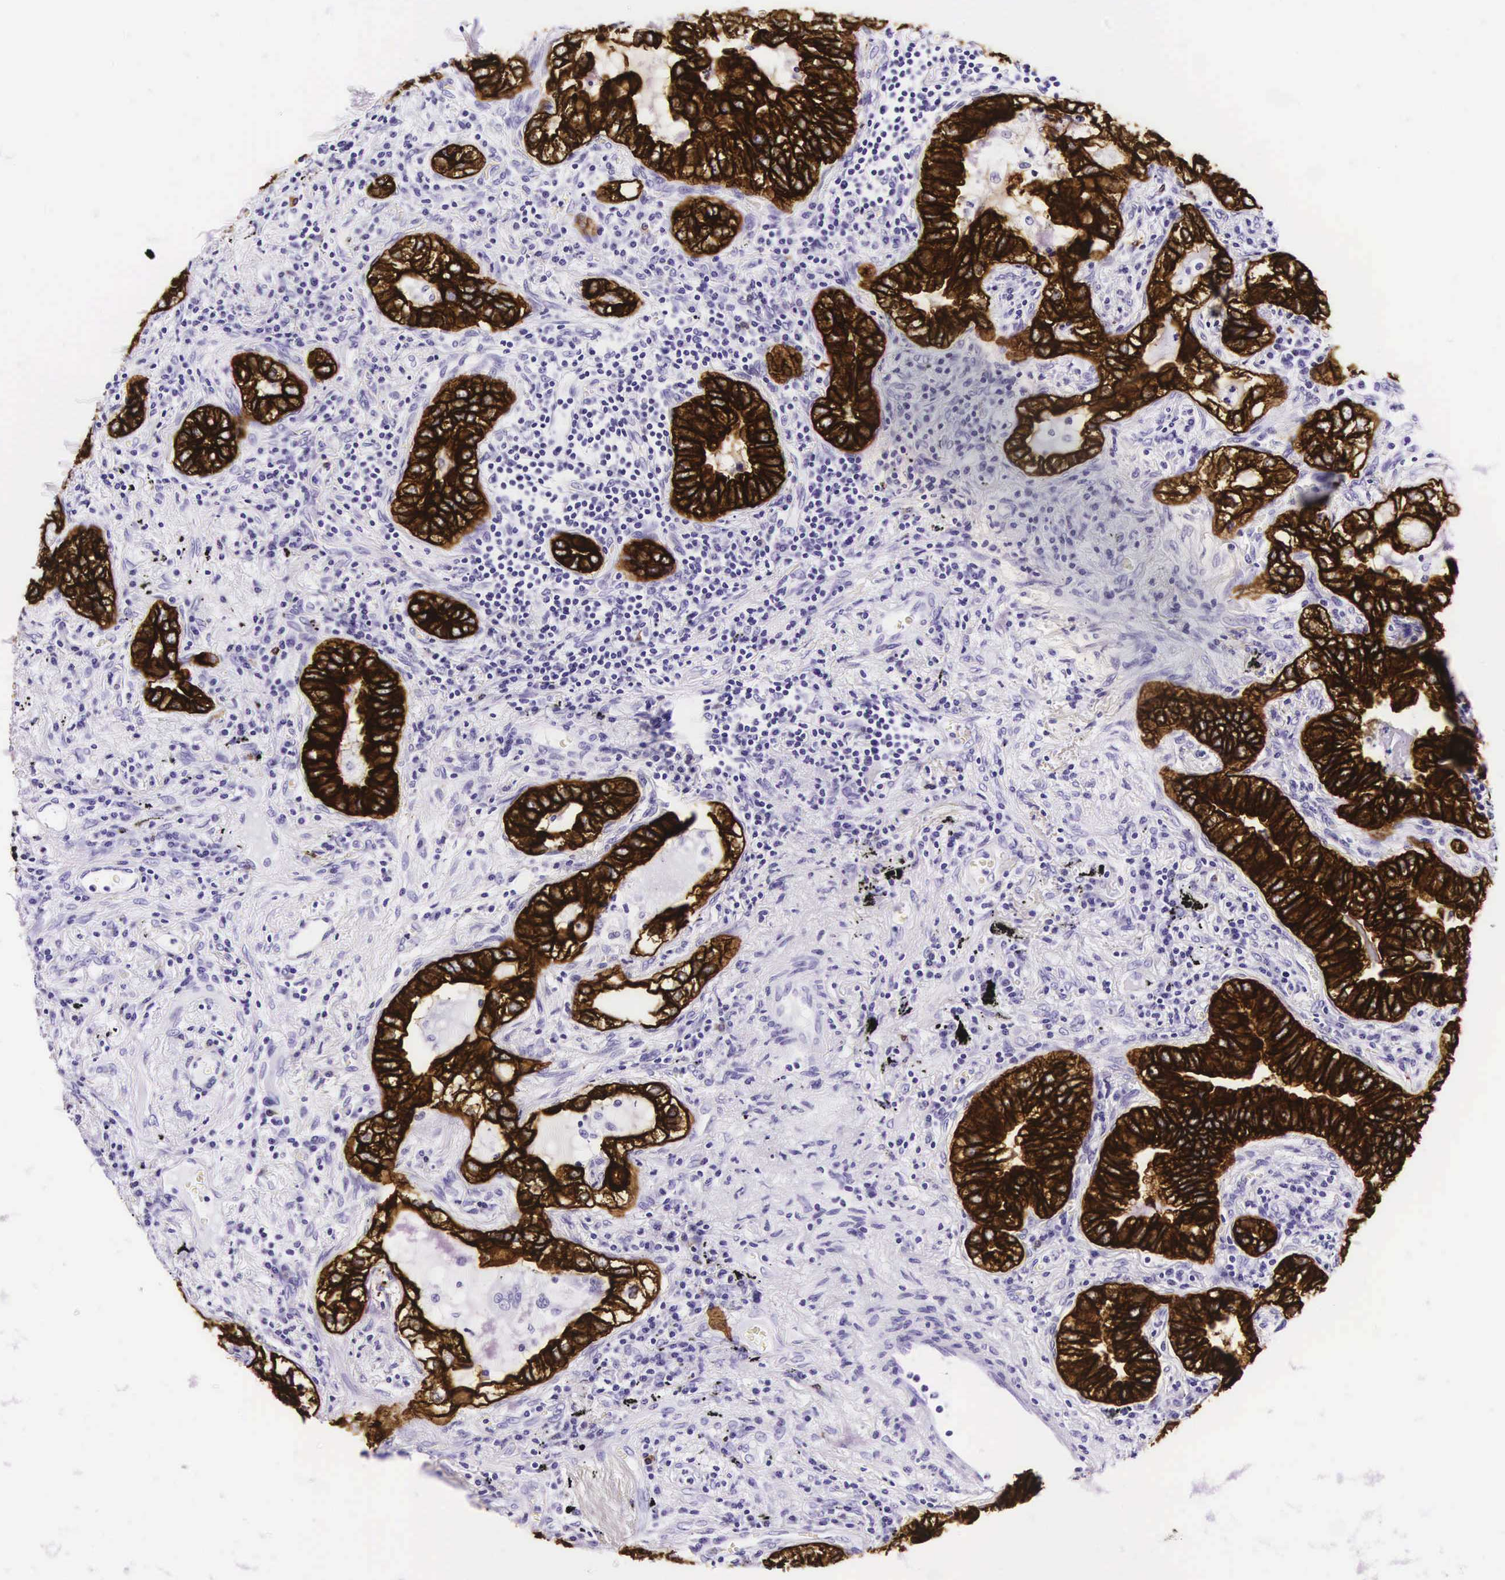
{"staining": {"intensity": "strong", "quantity": ">75%", "location": "cytoplasmic/membranous"}, "tissue": "lung cancer", "cell_type": "Tumor cells", "image_type": "cancer", "snomed": [{"axis": "morphology", "description": "Adenocarcinoma, NOS"}, {"axis": "topography", "description": "Lung"}], "caption": "An image of human lung cancer stained for a protein shows strong cytoplasmic/membranous brown staining in tumor cells.", "gene": "KRT18", "patient": {"sex": "female", "age": 50}}